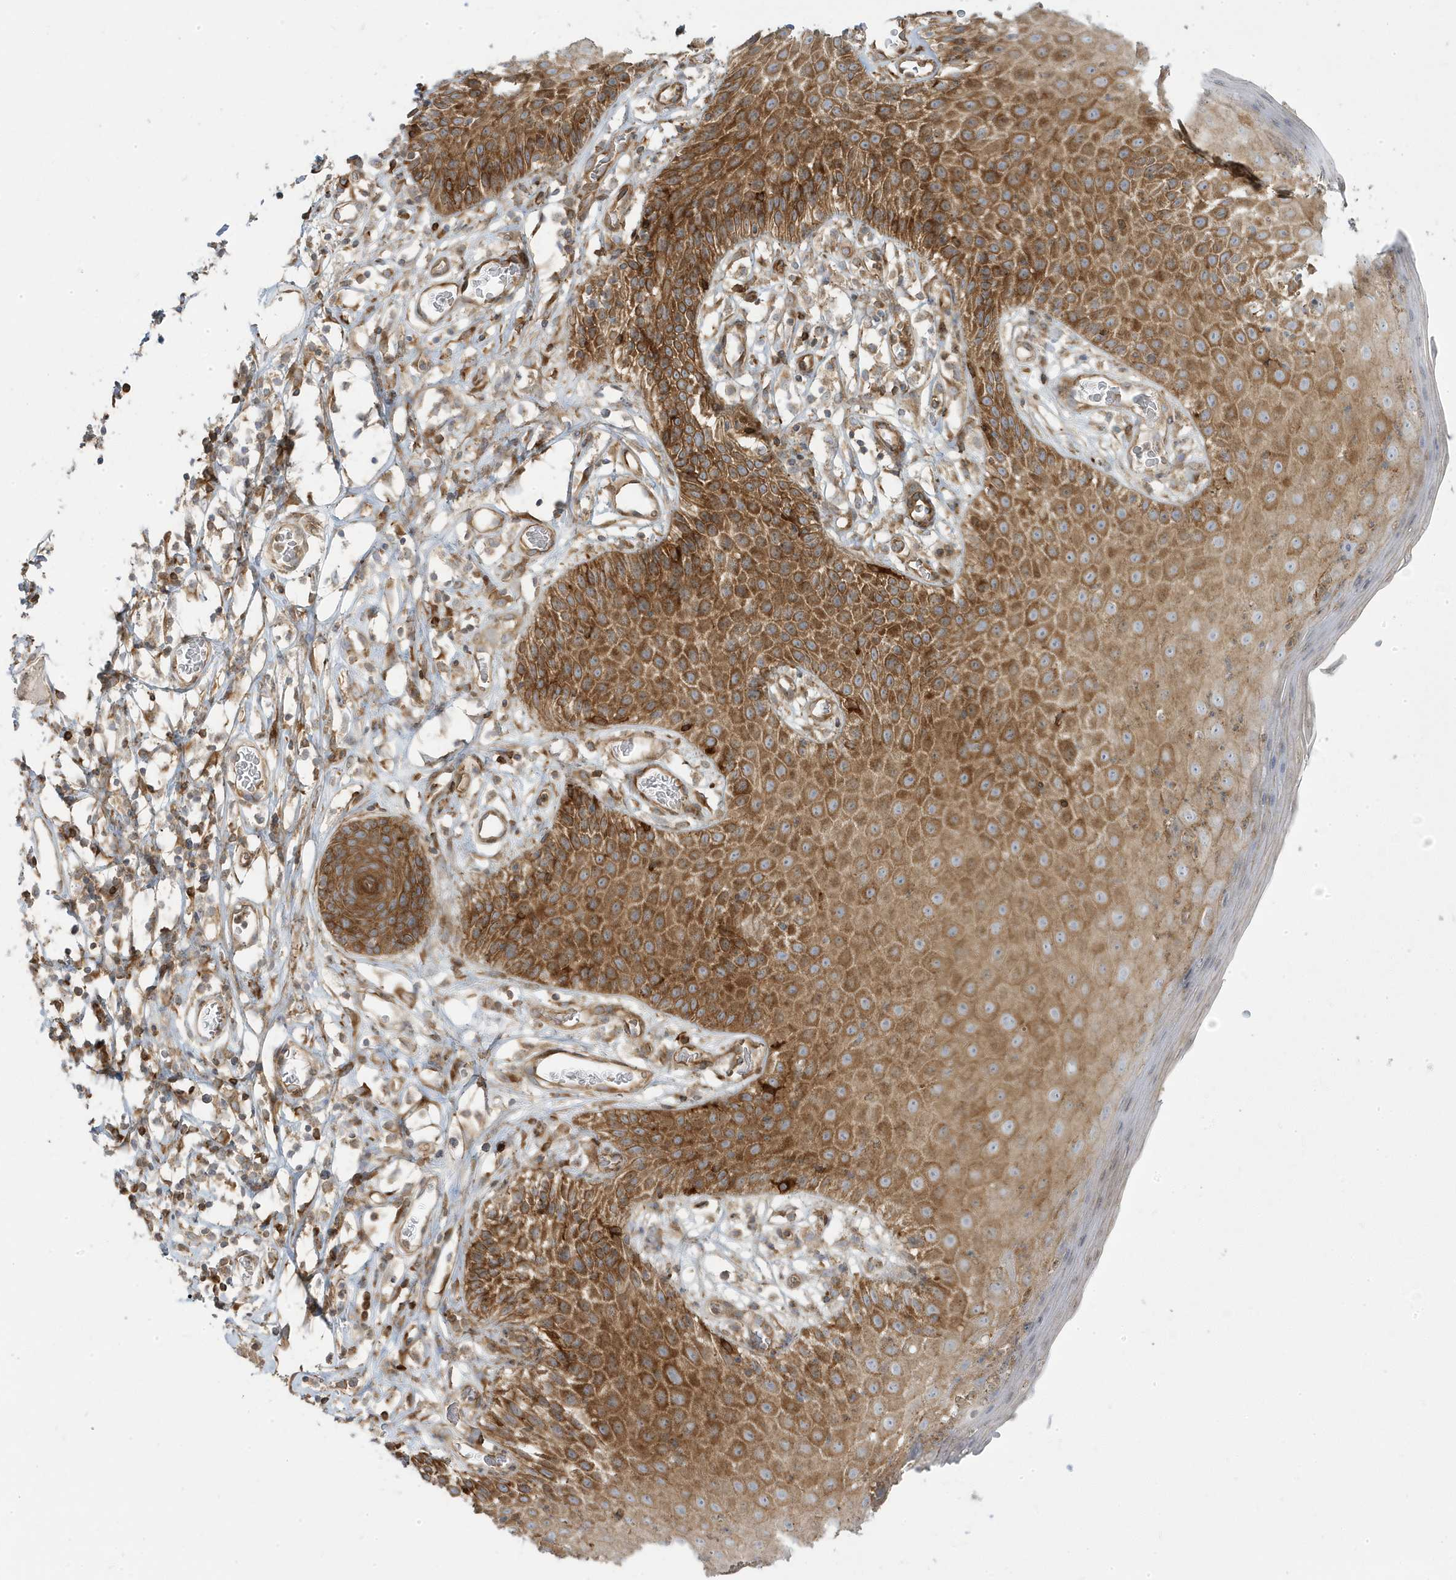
{"staining": {"intensity": "moderate", "quantity": ">75%", "location": "cytoplasmic/membranous"}, "tissue": "skin", "cell_type": "Epidermal cells", "image_type": "normal", "snomed": [{"axis": "morphology", "description": "Normal tissue, NOS"}, {"axis": "topography", "description": "Vulva"}], "caption": "Immunohistochemical staining of unremarkable skin exhibits medium levels of moderate cytoplasmic/membranous staining in approximately >75% of epidermal cells.", "gene": "STAM", "patient": {"sex": "female", "age": 68}}